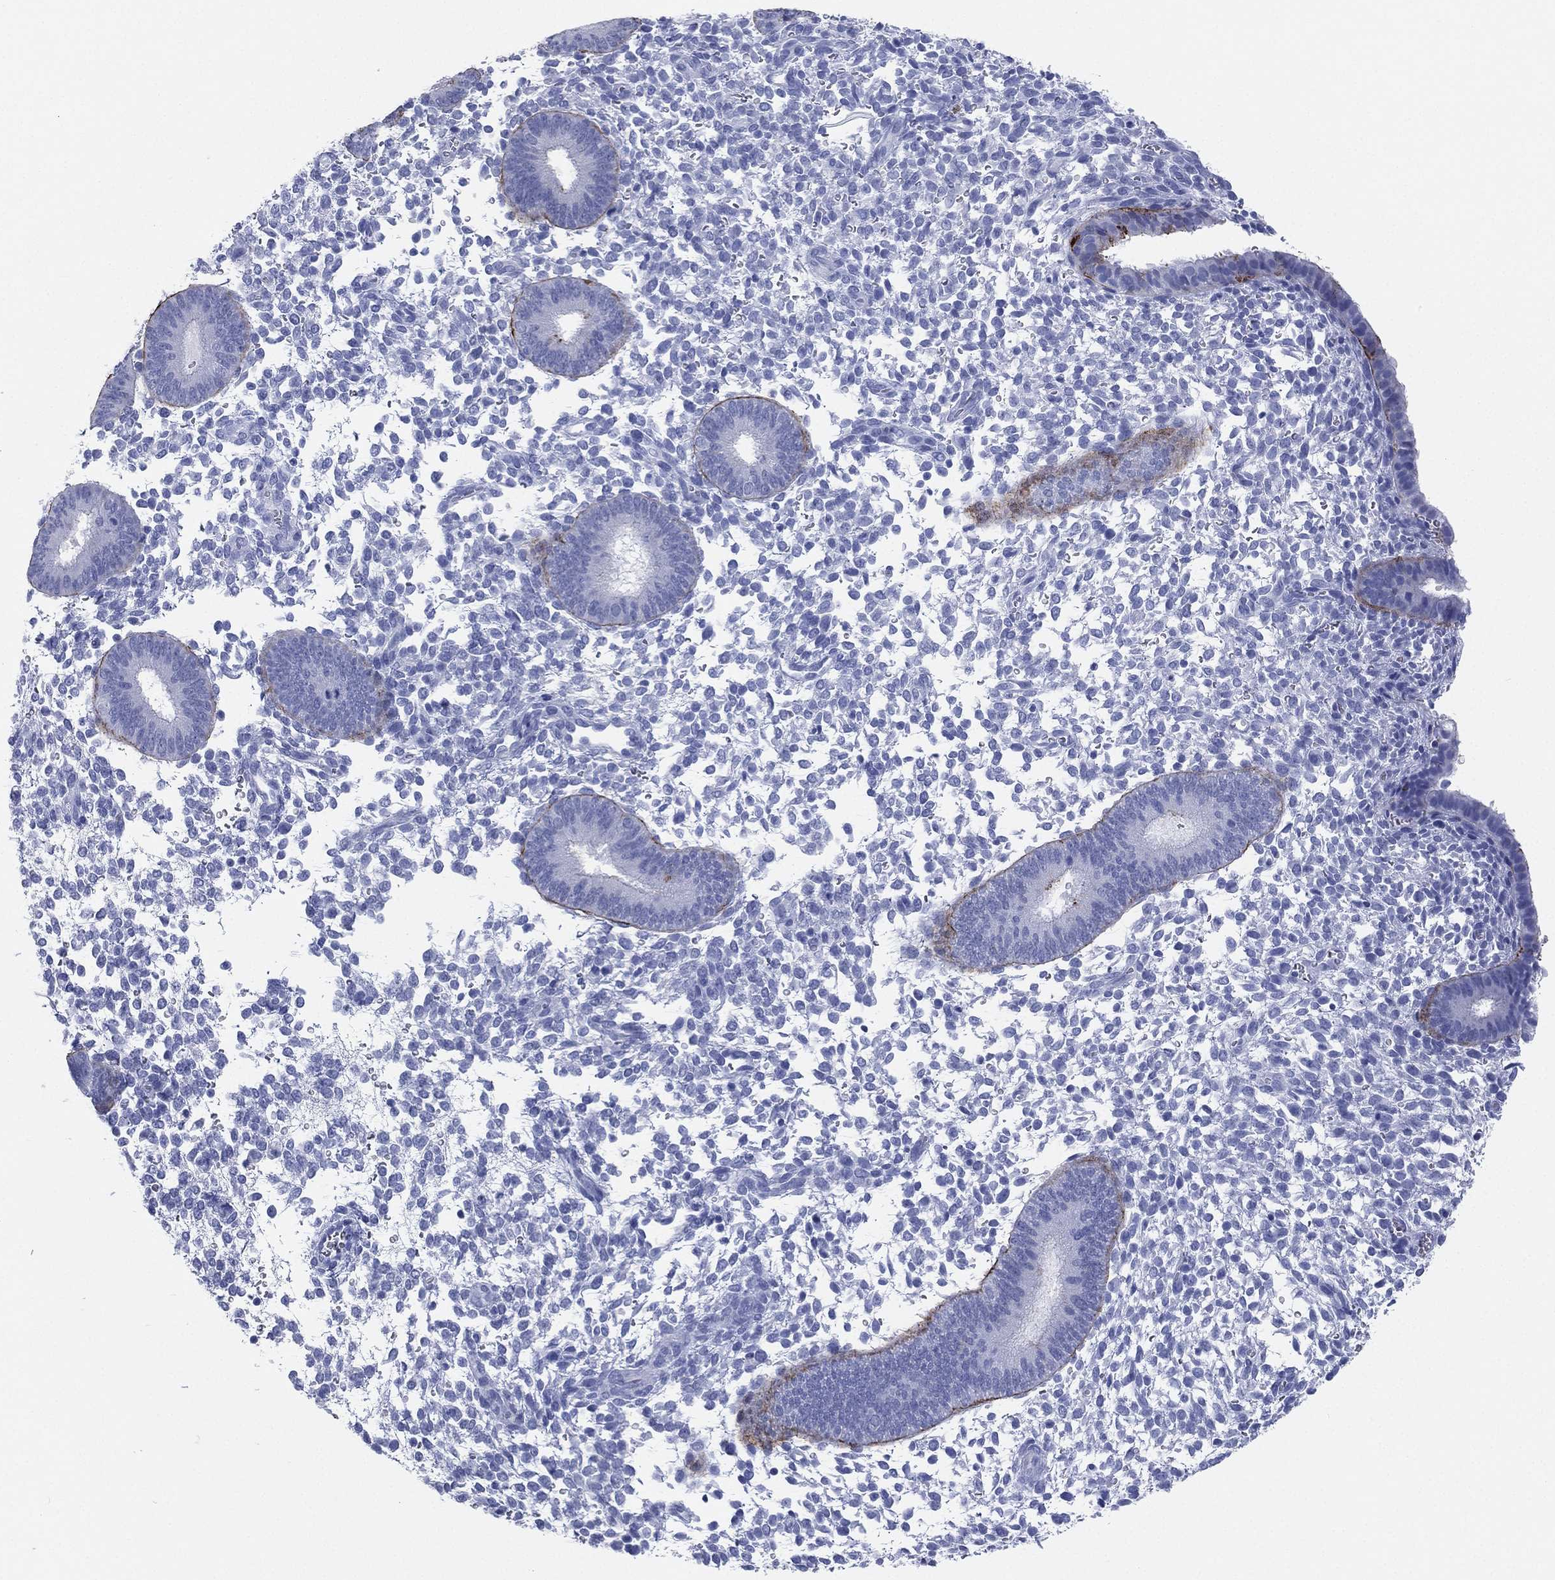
{"staining": {"intensity": "negative", "quantity": "none", "location": "none"}, "tissue": "endometrium", "cell_type": "Cells in endometrial stroma", "image_type": "normal", "snomed": [{"axis": "morphology", "description": "Normal tissue, NOS"}, {"axis": "topography", "description": "Endometrium"}], "caption": "Immunohistochemical staining of benign endometrium demonstrates no significant positivity in cells in endometrial stroma. Brightfield microscopy of IHC stained with DAB (brown) and hematoxylin (blue), captured at high magnification.", "gene": "CD79A", "patient": {"sex": "female", "age": 39}}